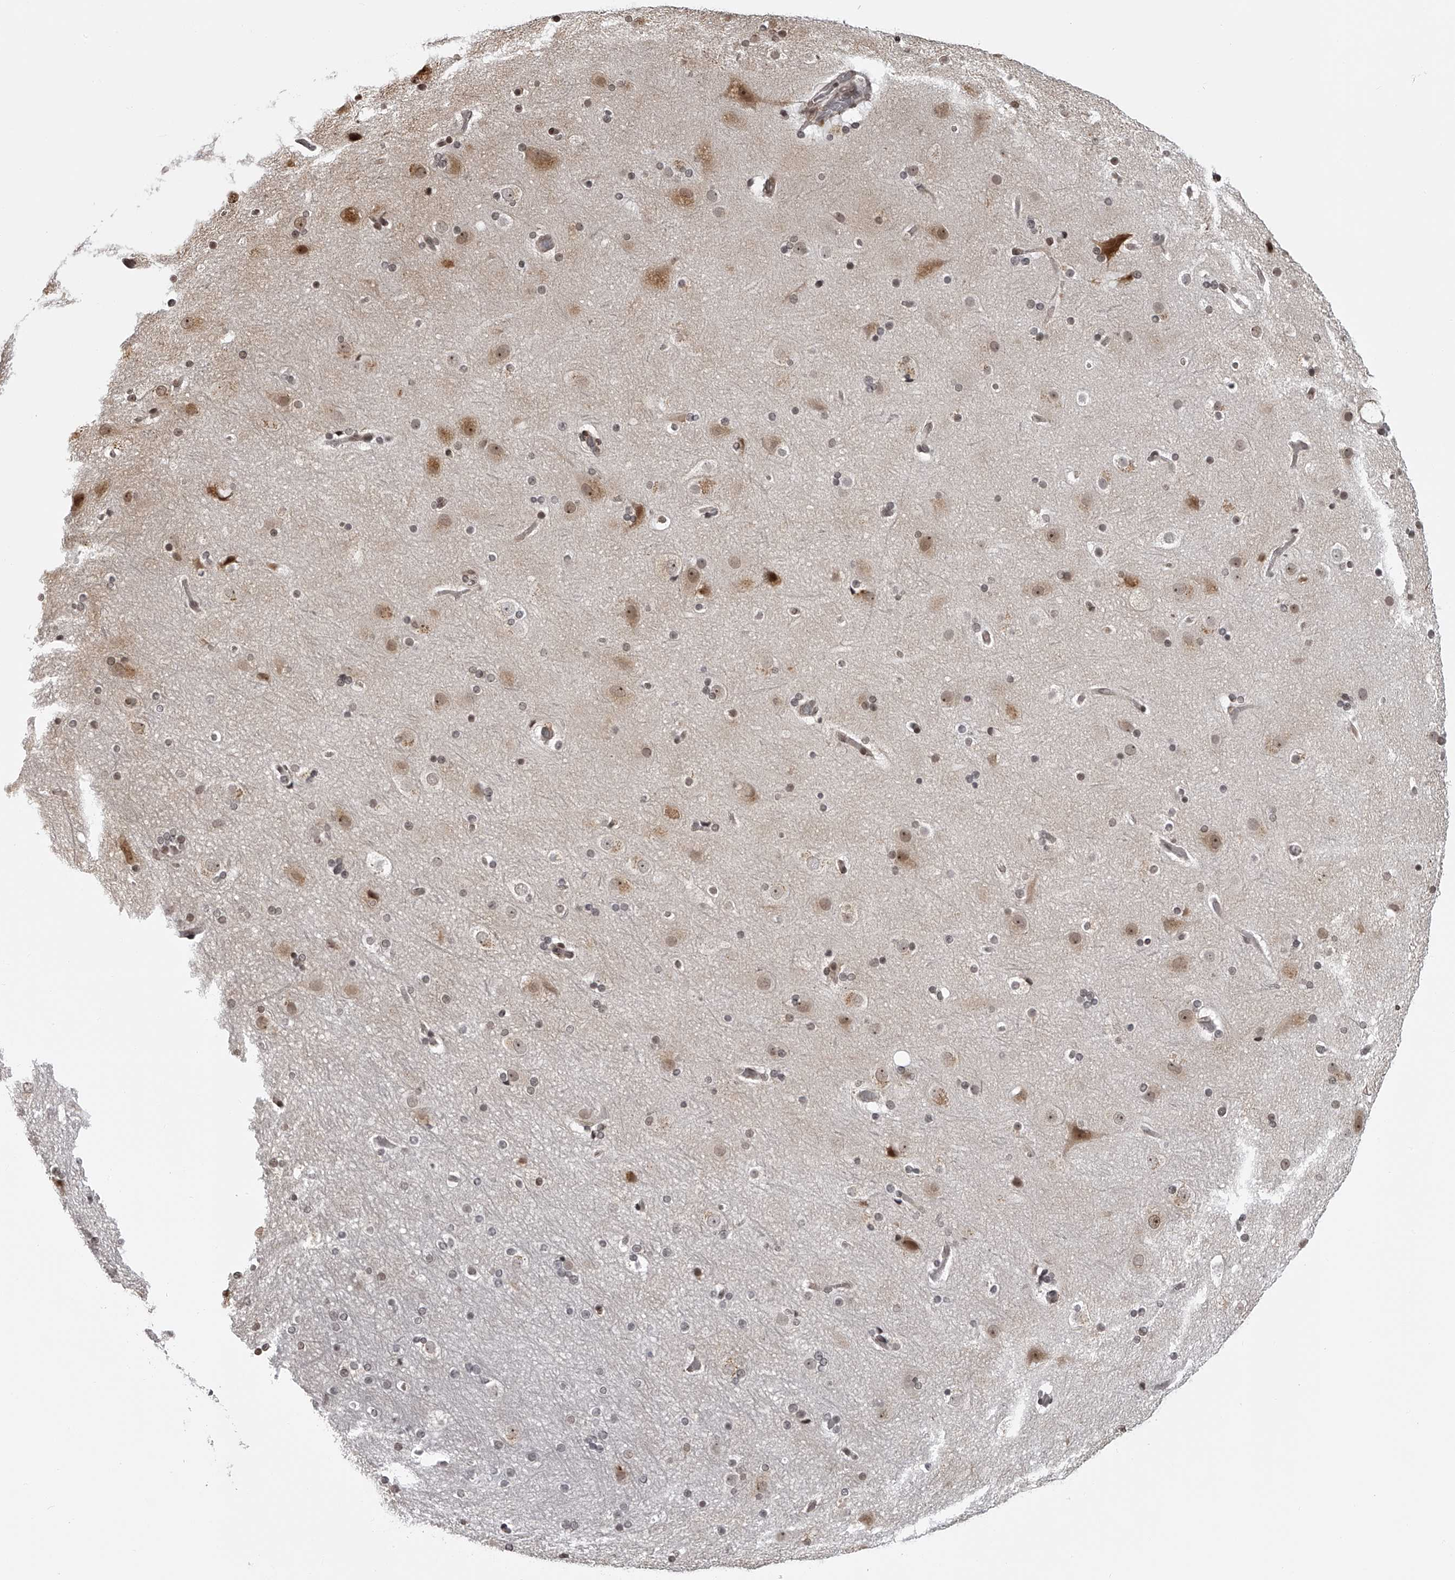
{"staining": {"intensity": "weak", "quantity": "25%-75%", "location": "cytoplasmic/membranous"}, "tissue": "cerebral cortex", "cell_type": "Endothelial cells", "image_type": "normal", "snomed": [{"axis": "morphology", "description": "Normal tissue, NOS"}, {"axis": "topography", "description": "Cerebral cortex"}], "caption": "The micrograph demonstrates immunohistochemical staining of benign cerebral cortex. There is weak cytoplasmic/membranous positivity is appreciated in about 25%-75% of endothelial cells.", "gene": "ODF2L", "patient": {"sex": "male", "age": 57}}